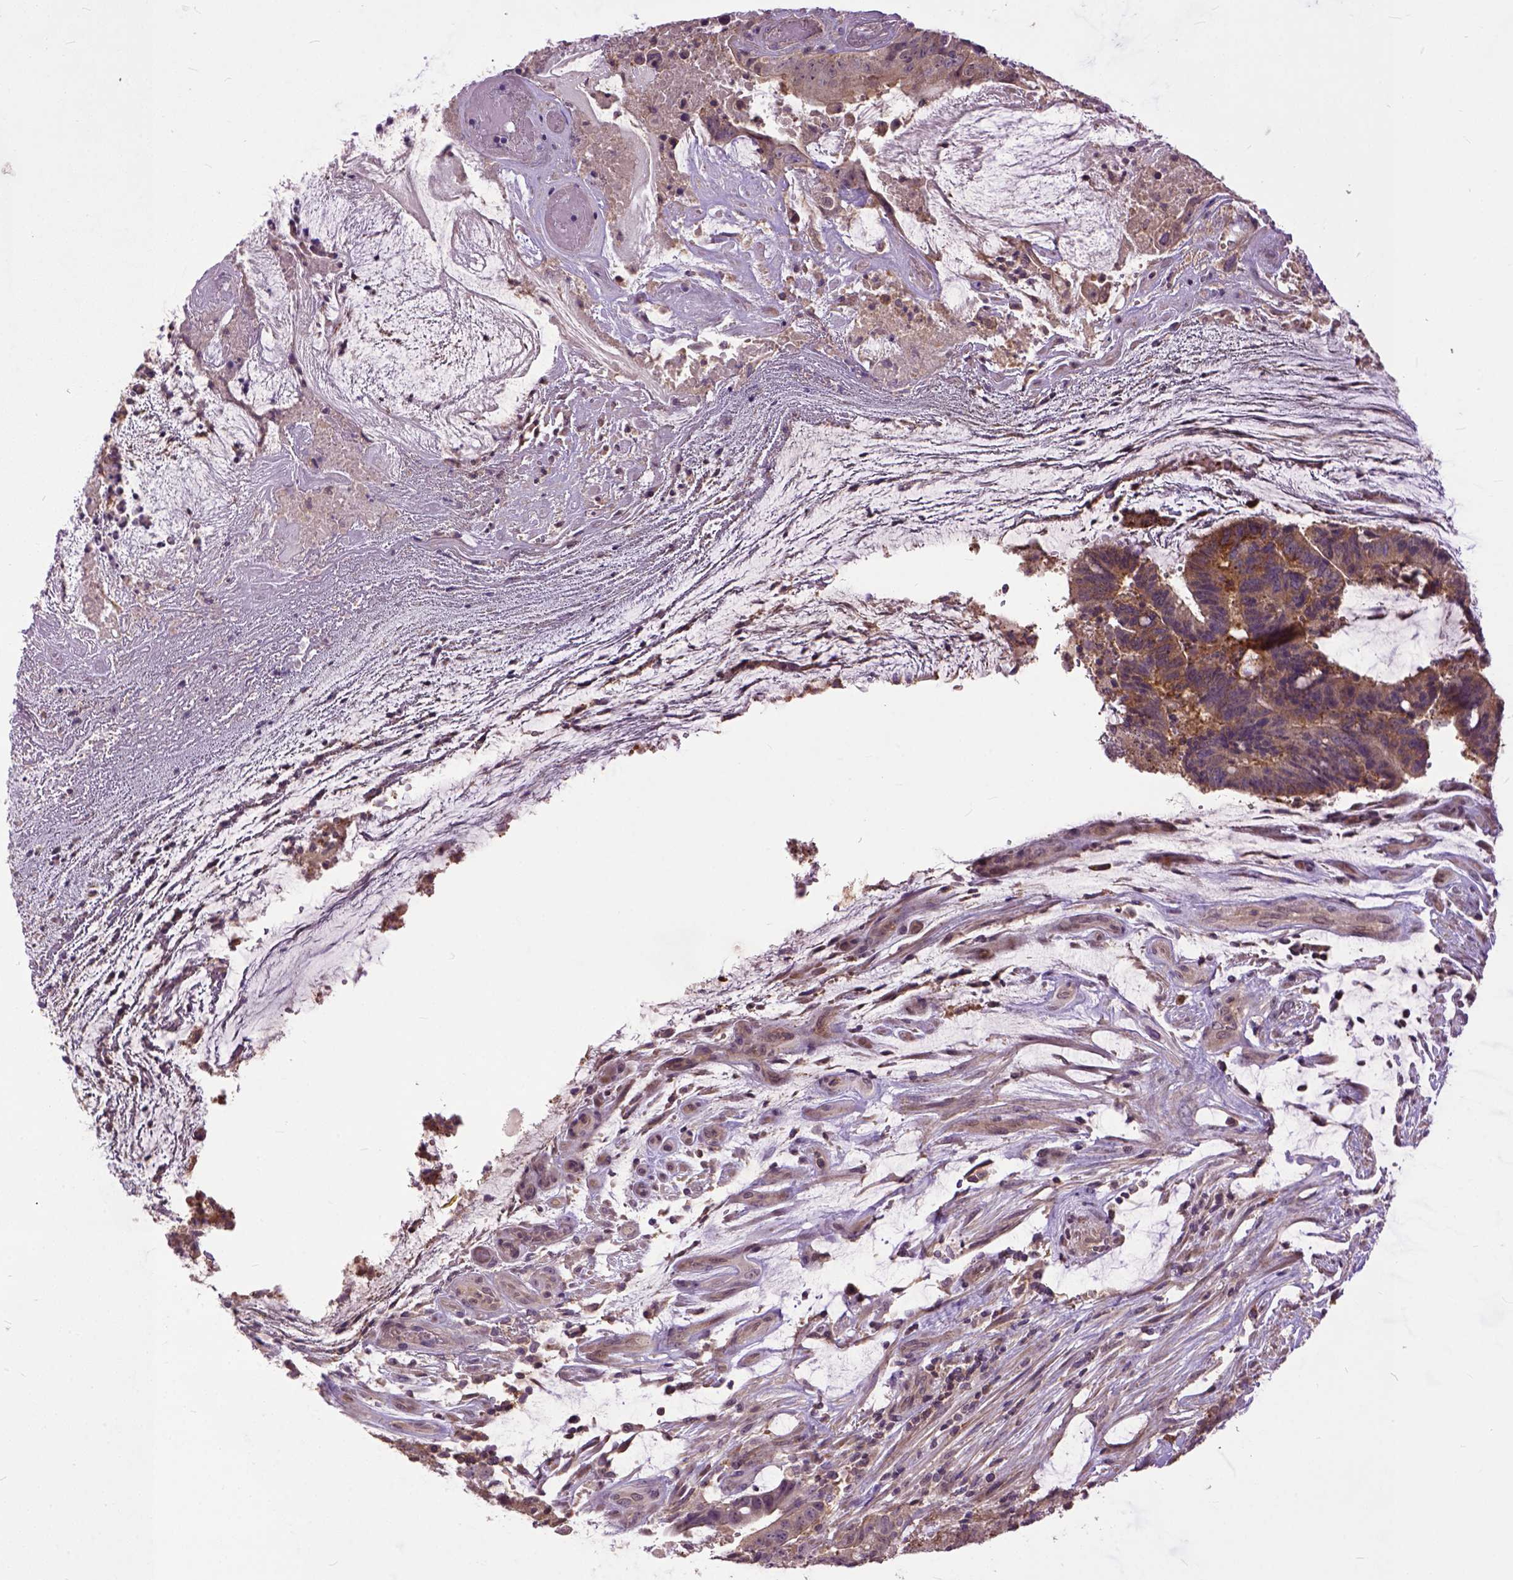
{"staining": {"intensity": "moderate", "quantity": ">75%", "location": "cytoplasmic/membranous"}, "tissue": "colorectal cancer", "cell_type": "Tumor cells", "image_type": "cancer", "snomed": [{"axis": "morphology", "description": "Adenocarcinoma, NOS"}, {"axis": "topography", "description": "Colon"}], "caption": "An immunohistochemistry (IHC) micrograph of tumor tissue is shown. Protein staining in brown shows moderate cytoplasmic/membranous positivity in colorectal cancer within tumor cells. The staining is performed using DAB brown chromogen to label protein expression. The nuclei are counter-stained blue using hematoxylin.", "gene": "CPNE1", "patient": {"sex": "female", "age": 43}}